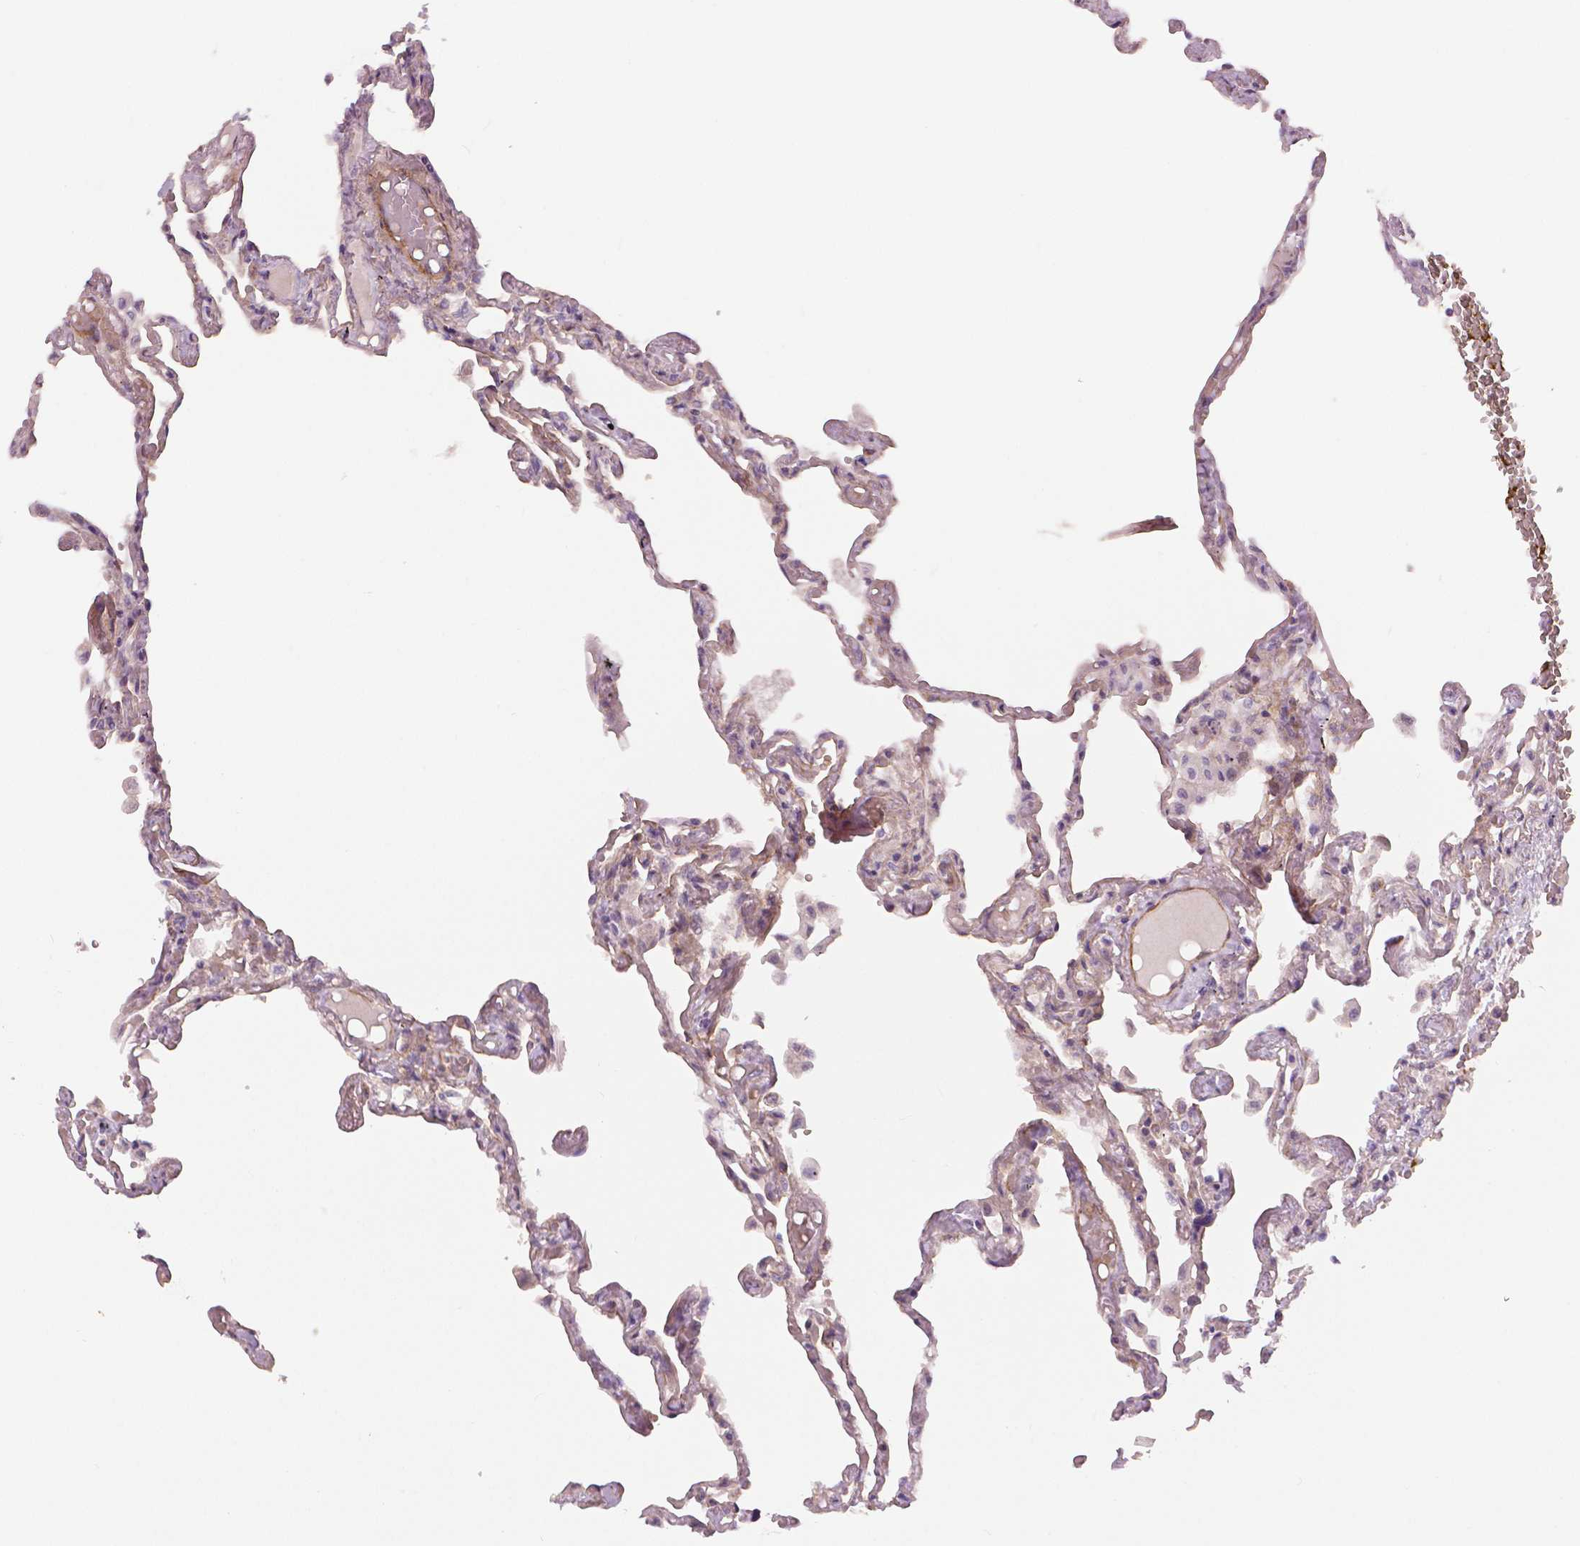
{"staining": {"intensity": "weak", "quantity": "25%-75%", "location": "cytoplasmic/membranous"}, "tissue": "lung", "cell_type": "Alveolar cells", "image_type": "normal", "snomed": [{"axis": "morphology", "description": "Normal tissue, NOS"}, {"axis": "morphology", "description": "Adenocarcinoma, NOS"}, {"axis": "topography", "description": "Cartilage tissue"}, {"axis": "topography", "description": "Lung"}], "caption": "This is a micrograph of immunohistochemistry (IHC) staining of normal lung, which shows weak expression in the cytoplasmic/membranous of alveolar cells.", "gene": "FLT1", "patient": {"sex": "female", "age": 67}}